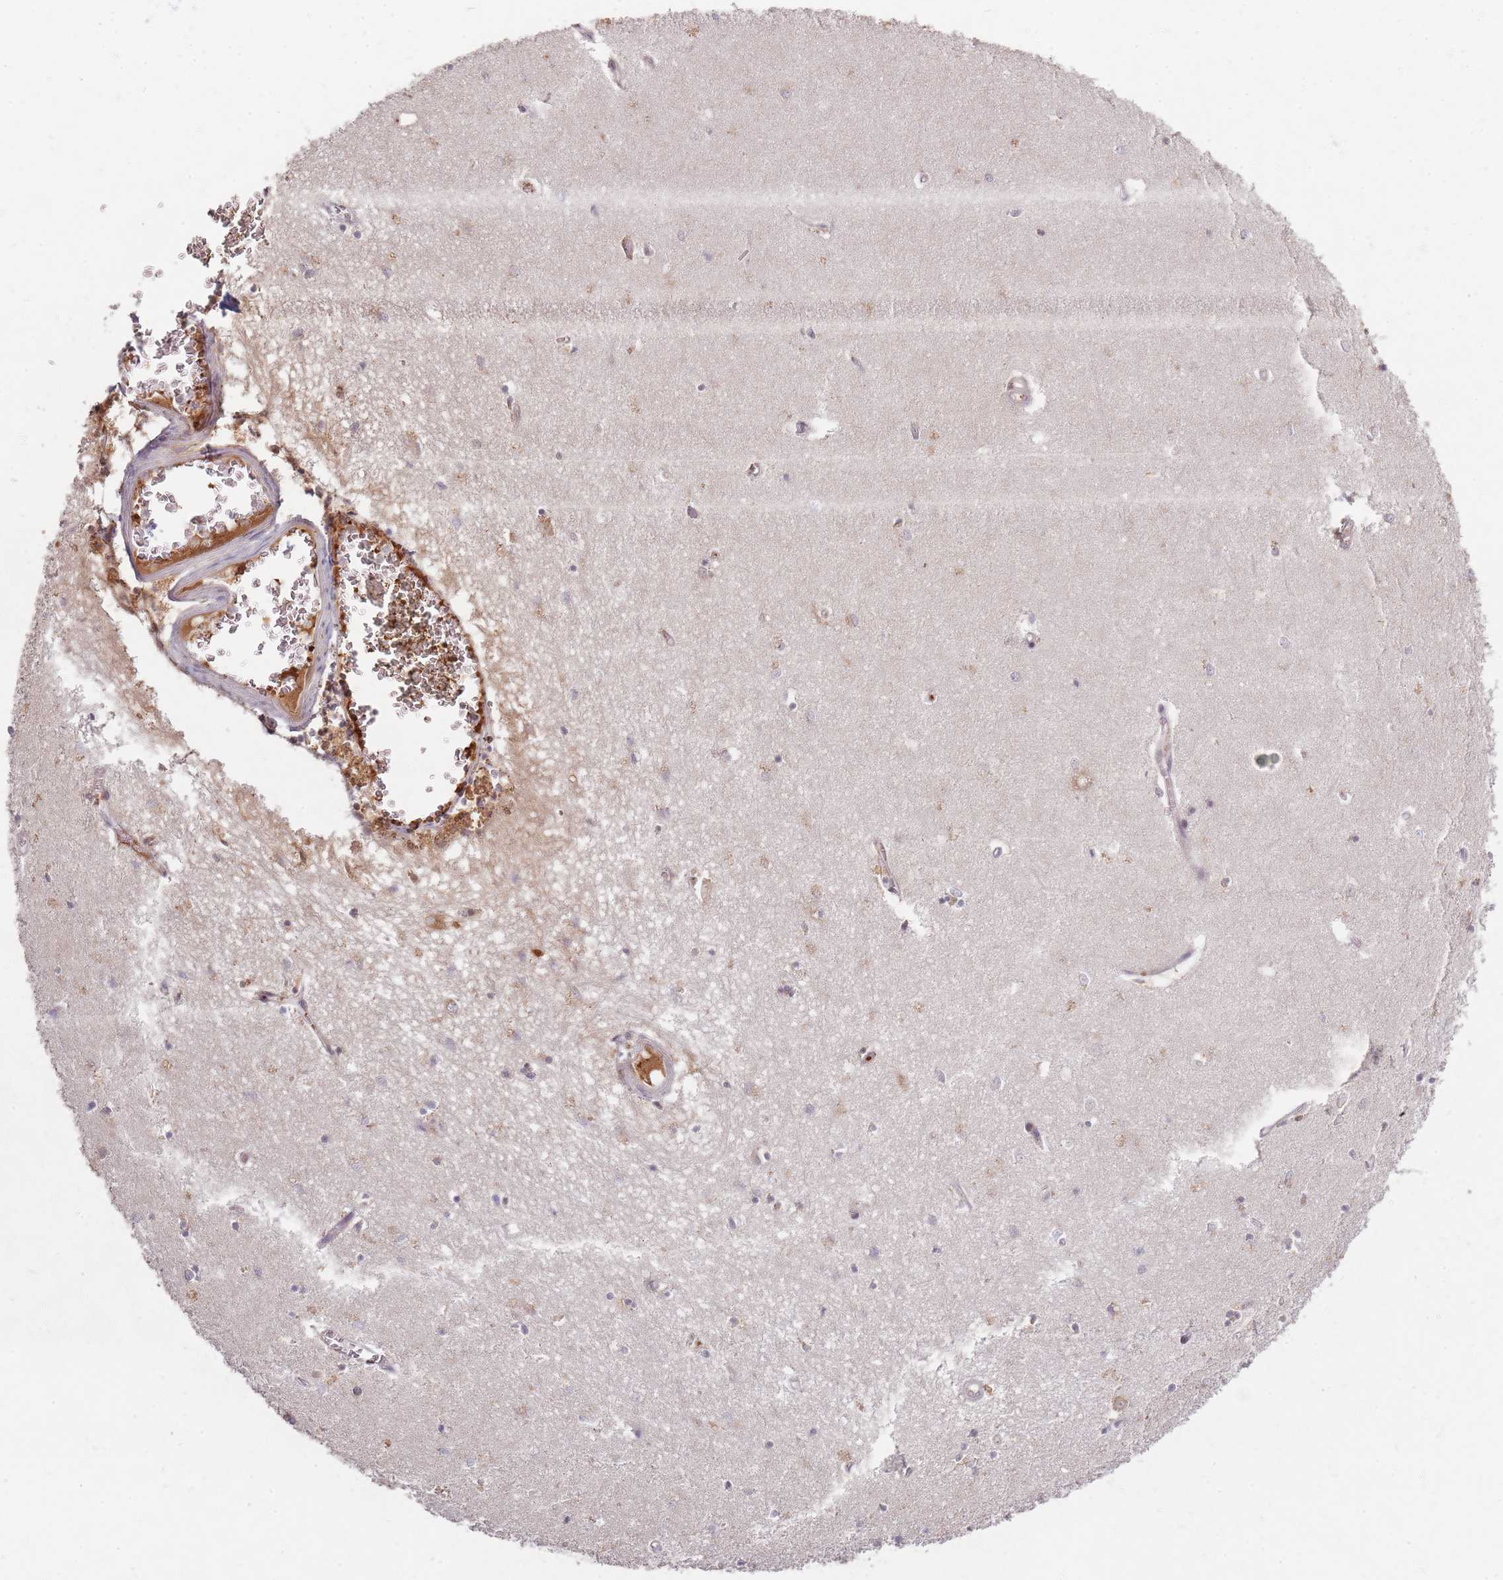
{"staining": {"intensity": "negative", "quantity": "none", "location": "none"}, "tissue": "hippocampus", "cell_type": "Glial cells", "image_type": "normal", "snomed": [{"axis": "morphology", "description": "Normal tissue, NOS"}, {"axis": "topography", "description": "Hippocampus"}], "caption": "Immunohistochemistry of unremarkable hippocampus reveals no expression in glial cells.", "gene": "SMIM14", "patient": {"sex": "female", "age": 64}}